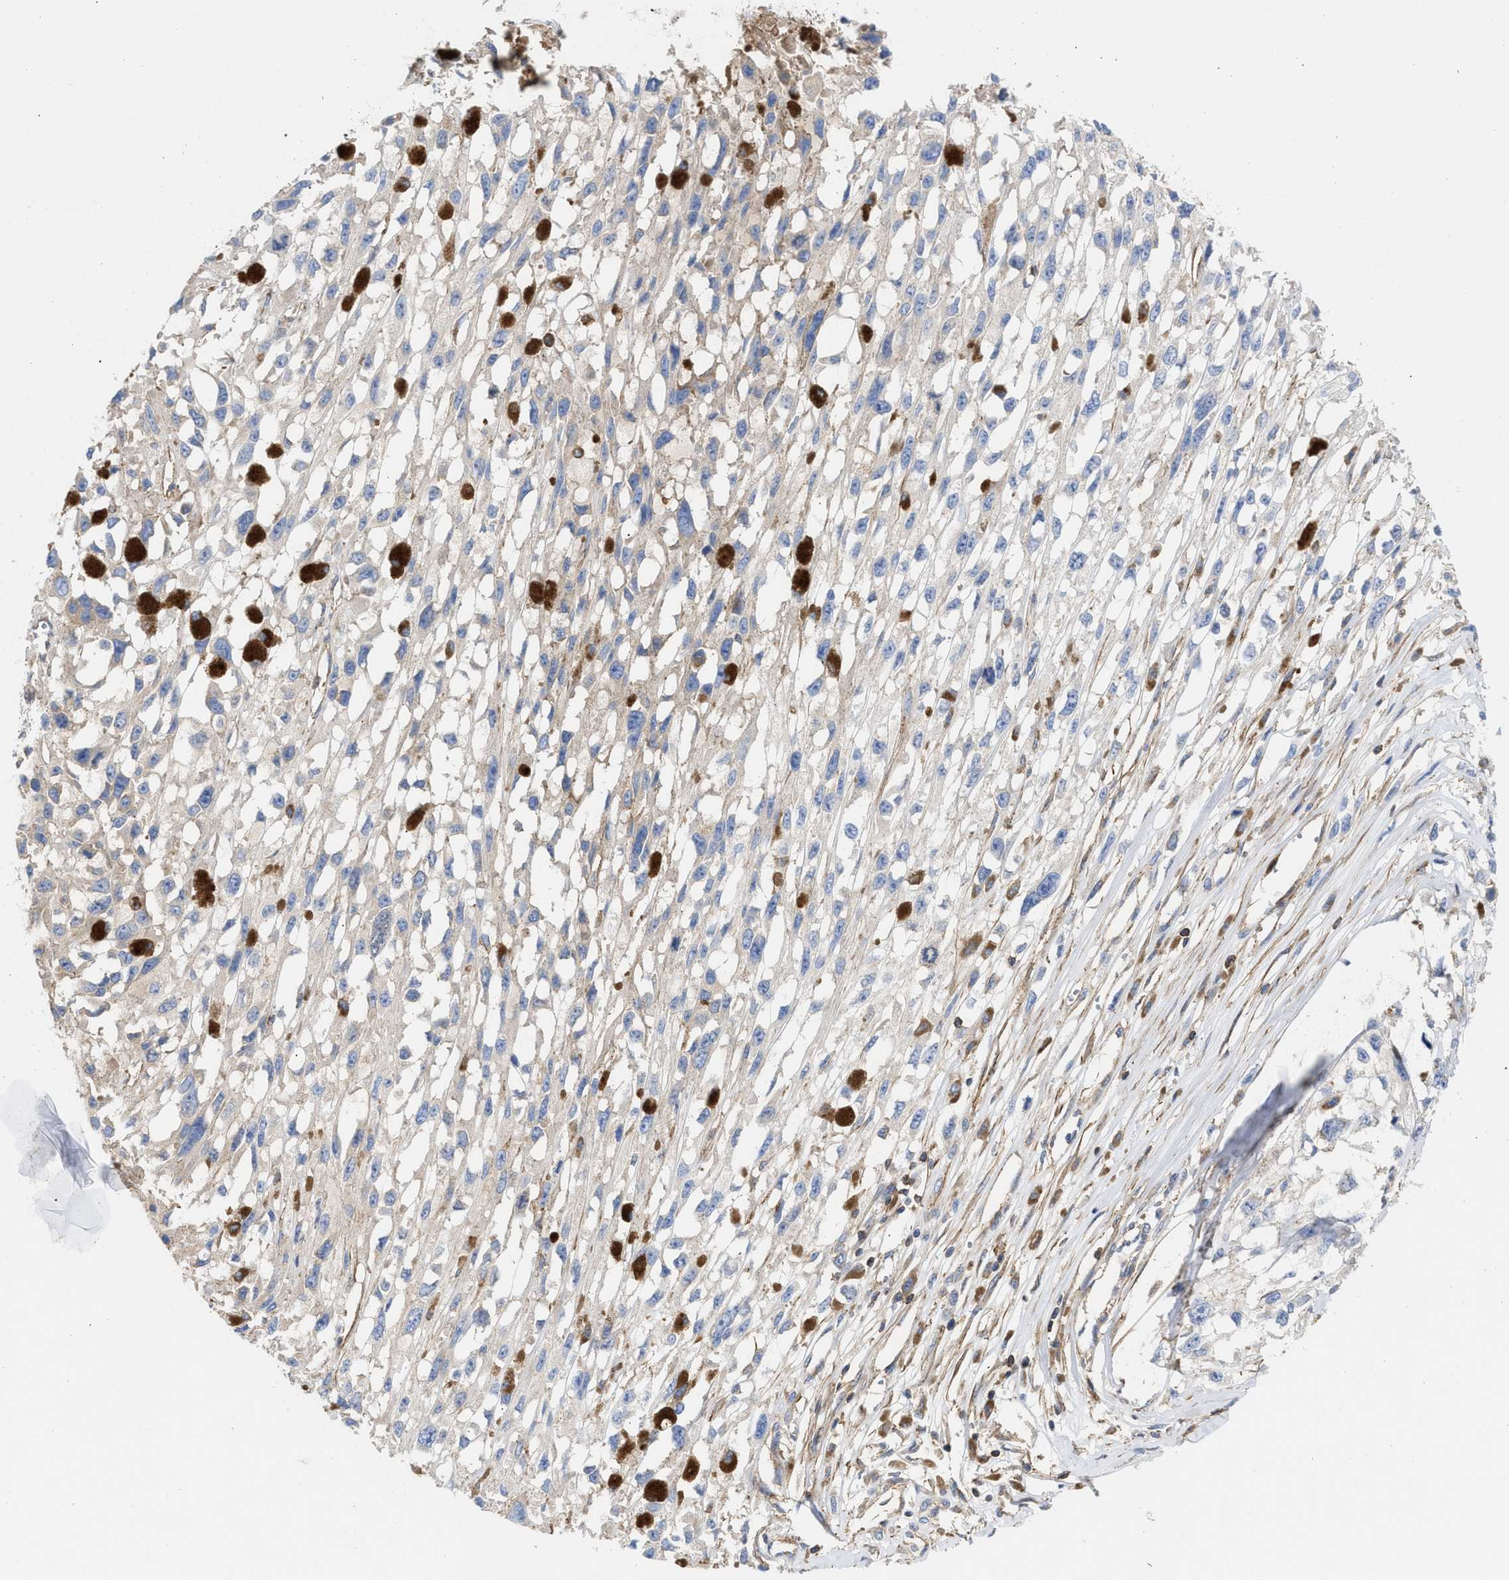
{"staining": {"intensity": "negative", "quantity": "none", "location": "none"}, "tissue": "melanoma", "cell_type": "Tumor cells", "image_type": "cancer", "snomed": [{"axis": "morphology", "description": "Malignant melanoma, Metastatic site"}, {"axis": "topography", "description": "Lymph node"}], "caption": "Immunohistochemical staining of human malignant melanoma (metastatic site) exhibits no significant staining in tumor cells.", "gene": "HS3ST5", "patient": {"sex": "male", "age": 59}}